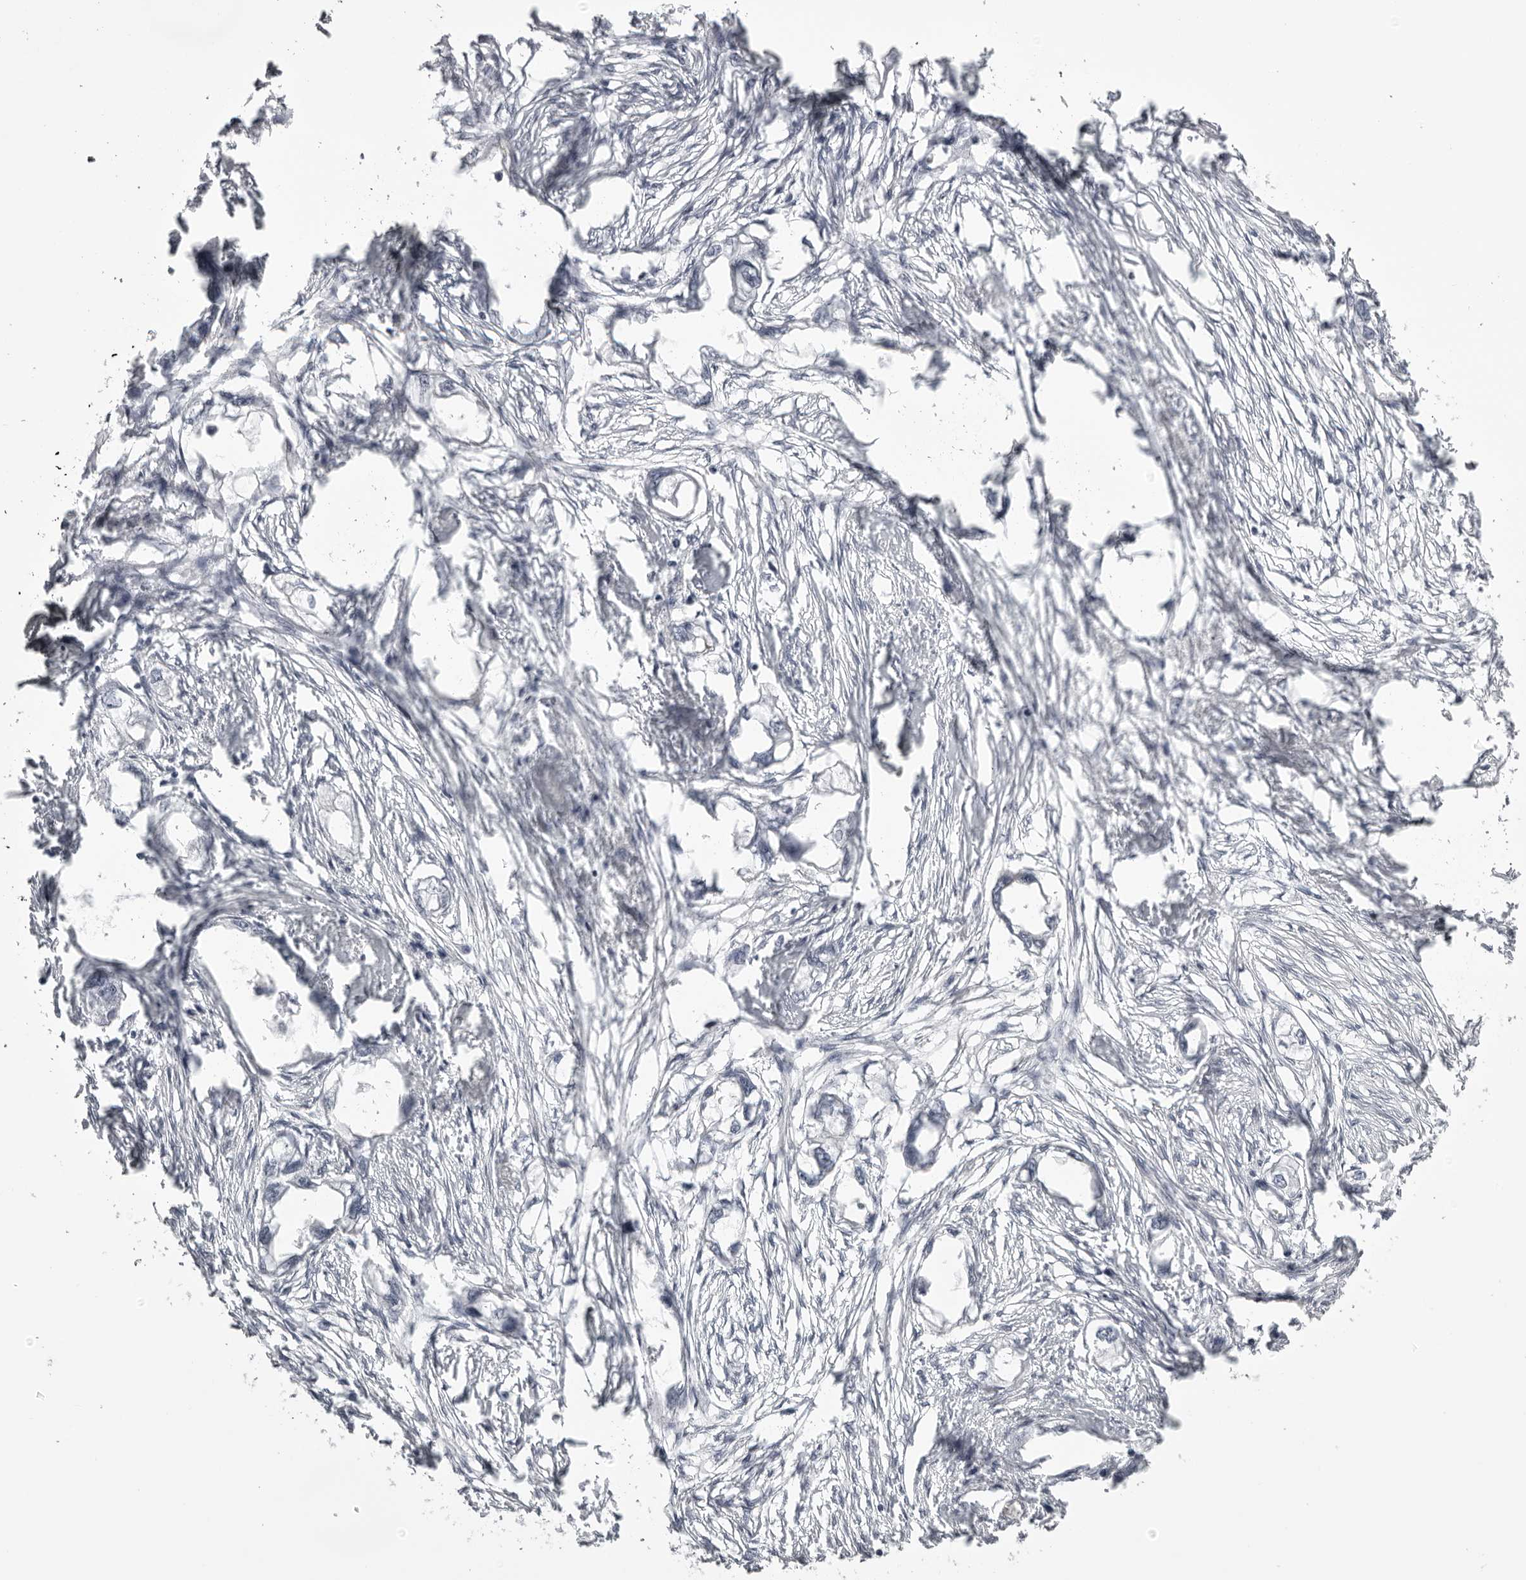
{"staining": {"intensity": "moderate", "quantity": "<25%", "location": "cytoplasmic/membranous"}, "tissue": "endometrial cancer", "cell_type": "Tumor cells", "image_type": "cancer", "snomed": [{"axis": "morphology", "description": "Adenocarcinoma, NOS"}, {"axis": "morphology", "description": "Adenocarcinoma, metastatic, NOS"}, {"axis": "topography", "description": "Adipose tissue"}, {"axis": "topography", "description": "Endometrium"}], "caption": "This photomicrograph exhibits immunohistochemistry (IHC) staining of human adenocarcinoma (endometrial), with low moderate cytoplasmic/membranous staining in about <25% of tumor cells.", "gene": "UROD", "patient": {"sex": "female", "age": 67}}